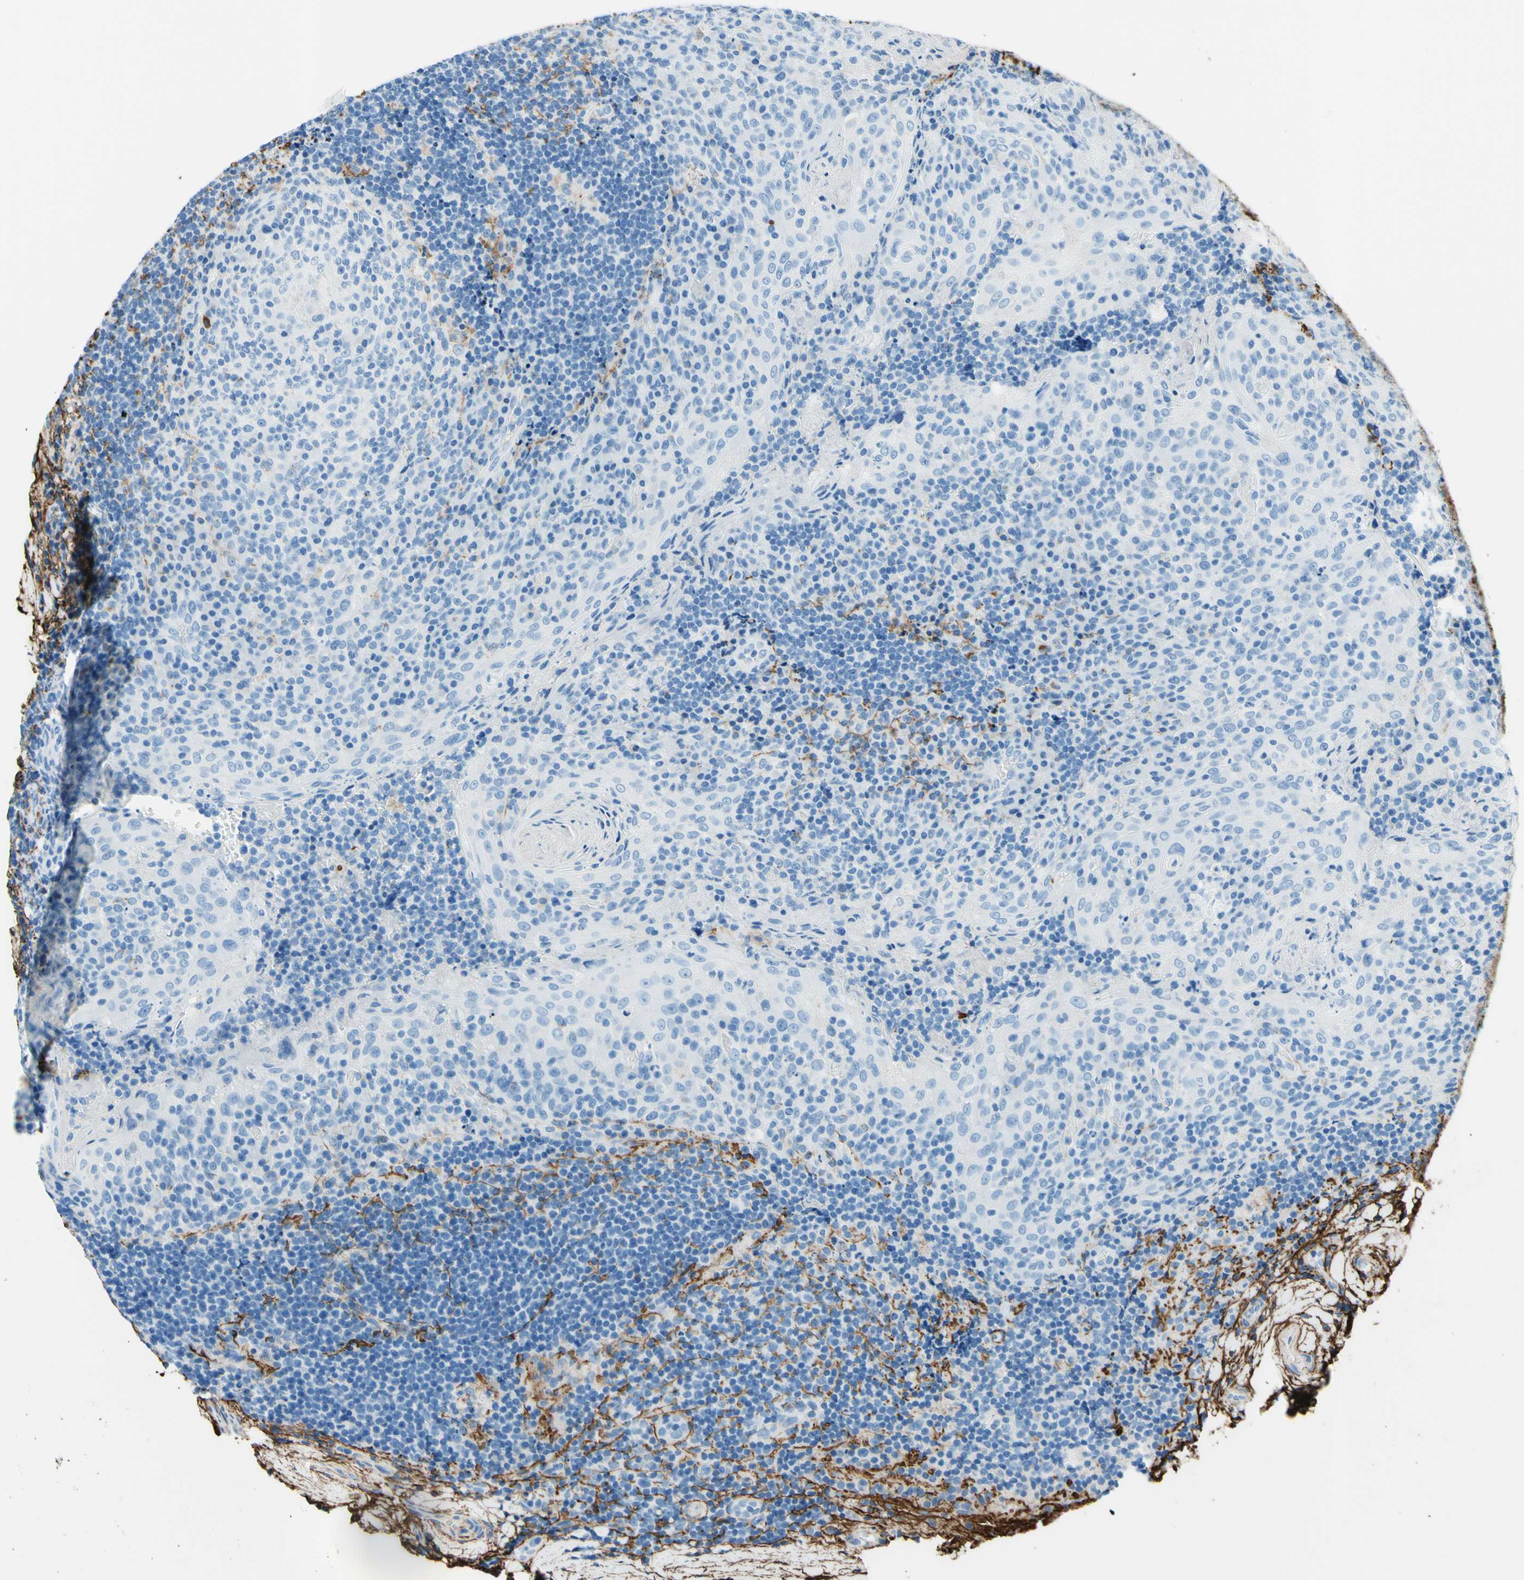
{"staining": {"intensity": "negative", "quantity": "none", "location": "none"}, "tissue": "tonsil", "cell_type": "Germinal center cells", "image_type": "normal", "snomed": [{"axis": "morphology", "description": "Normal tissue, NOS"}, {"axis": "topography", "description": "Tonsil"}], "caption": "This micrograph is of benign tonsil stained with immunohistochemistry to label a protein in brown with the nuclei are counter-stained blue. There is no positivity in germinal center cells.", "gene": "MFAP5", "patient": {"sex": "male", "age": 17}}